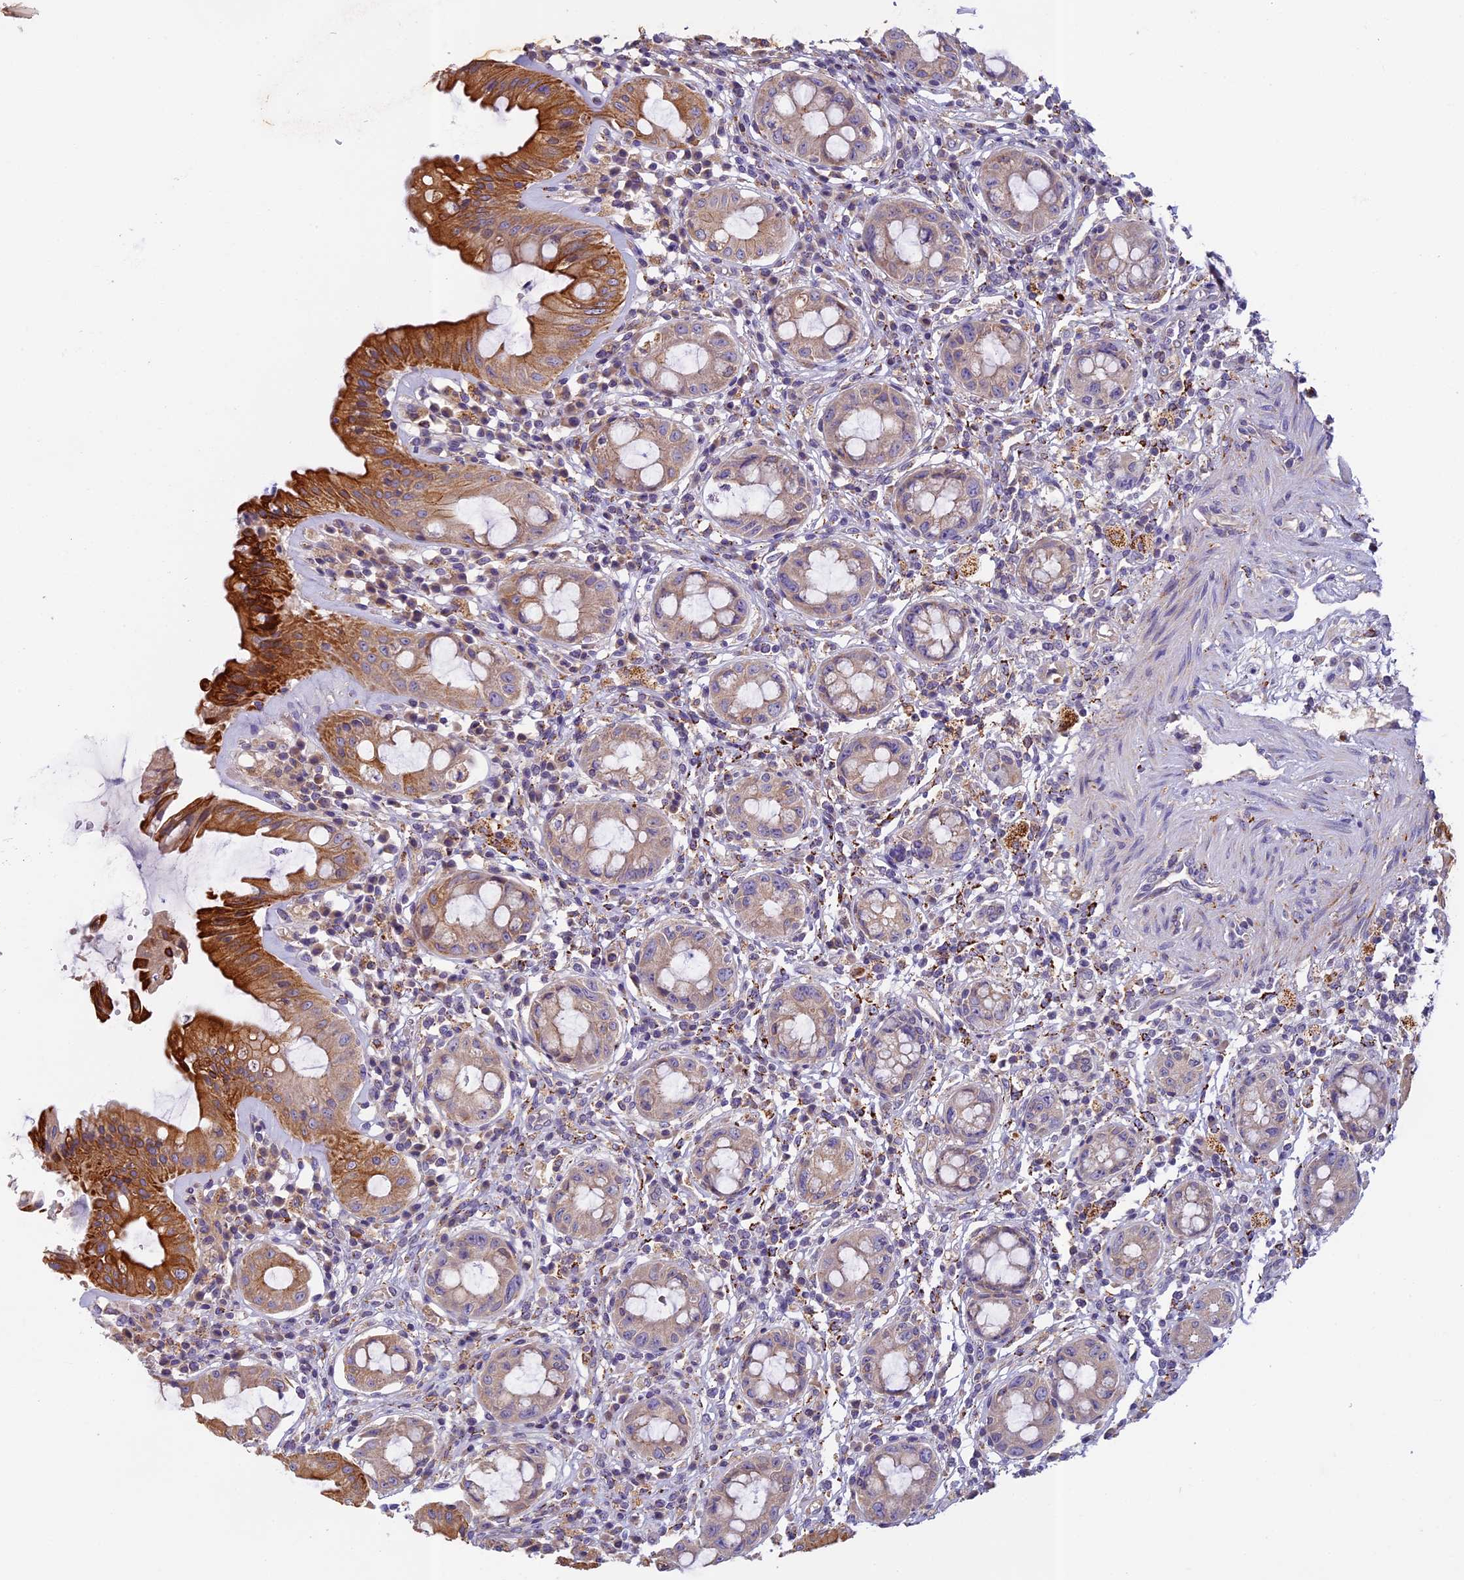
{"staining": {"intensity": "moderate", "quantity": "25%-75%", "location": "cytoplasmic/membranous"}, "tissue": "rectum", "cell_type": "Glandular cells", "image_type": "normal", "snomed": [{"axis": "morphology", "description": "Normal tissue, NOS"}, {"axis": "topography", "description": "Rectum"}], "caption": "Immunohistochemistry (IHC) of normal human rectum reveals medium levels of moderate cytoplasmic/membranous expression in approximately 25%-75% of glandular cells. Ihc stains the protein of interest in brown and the nuclei are stained blue.", "gene": "SEMA7A", "patient": {"sex": "female", "age": 57}}